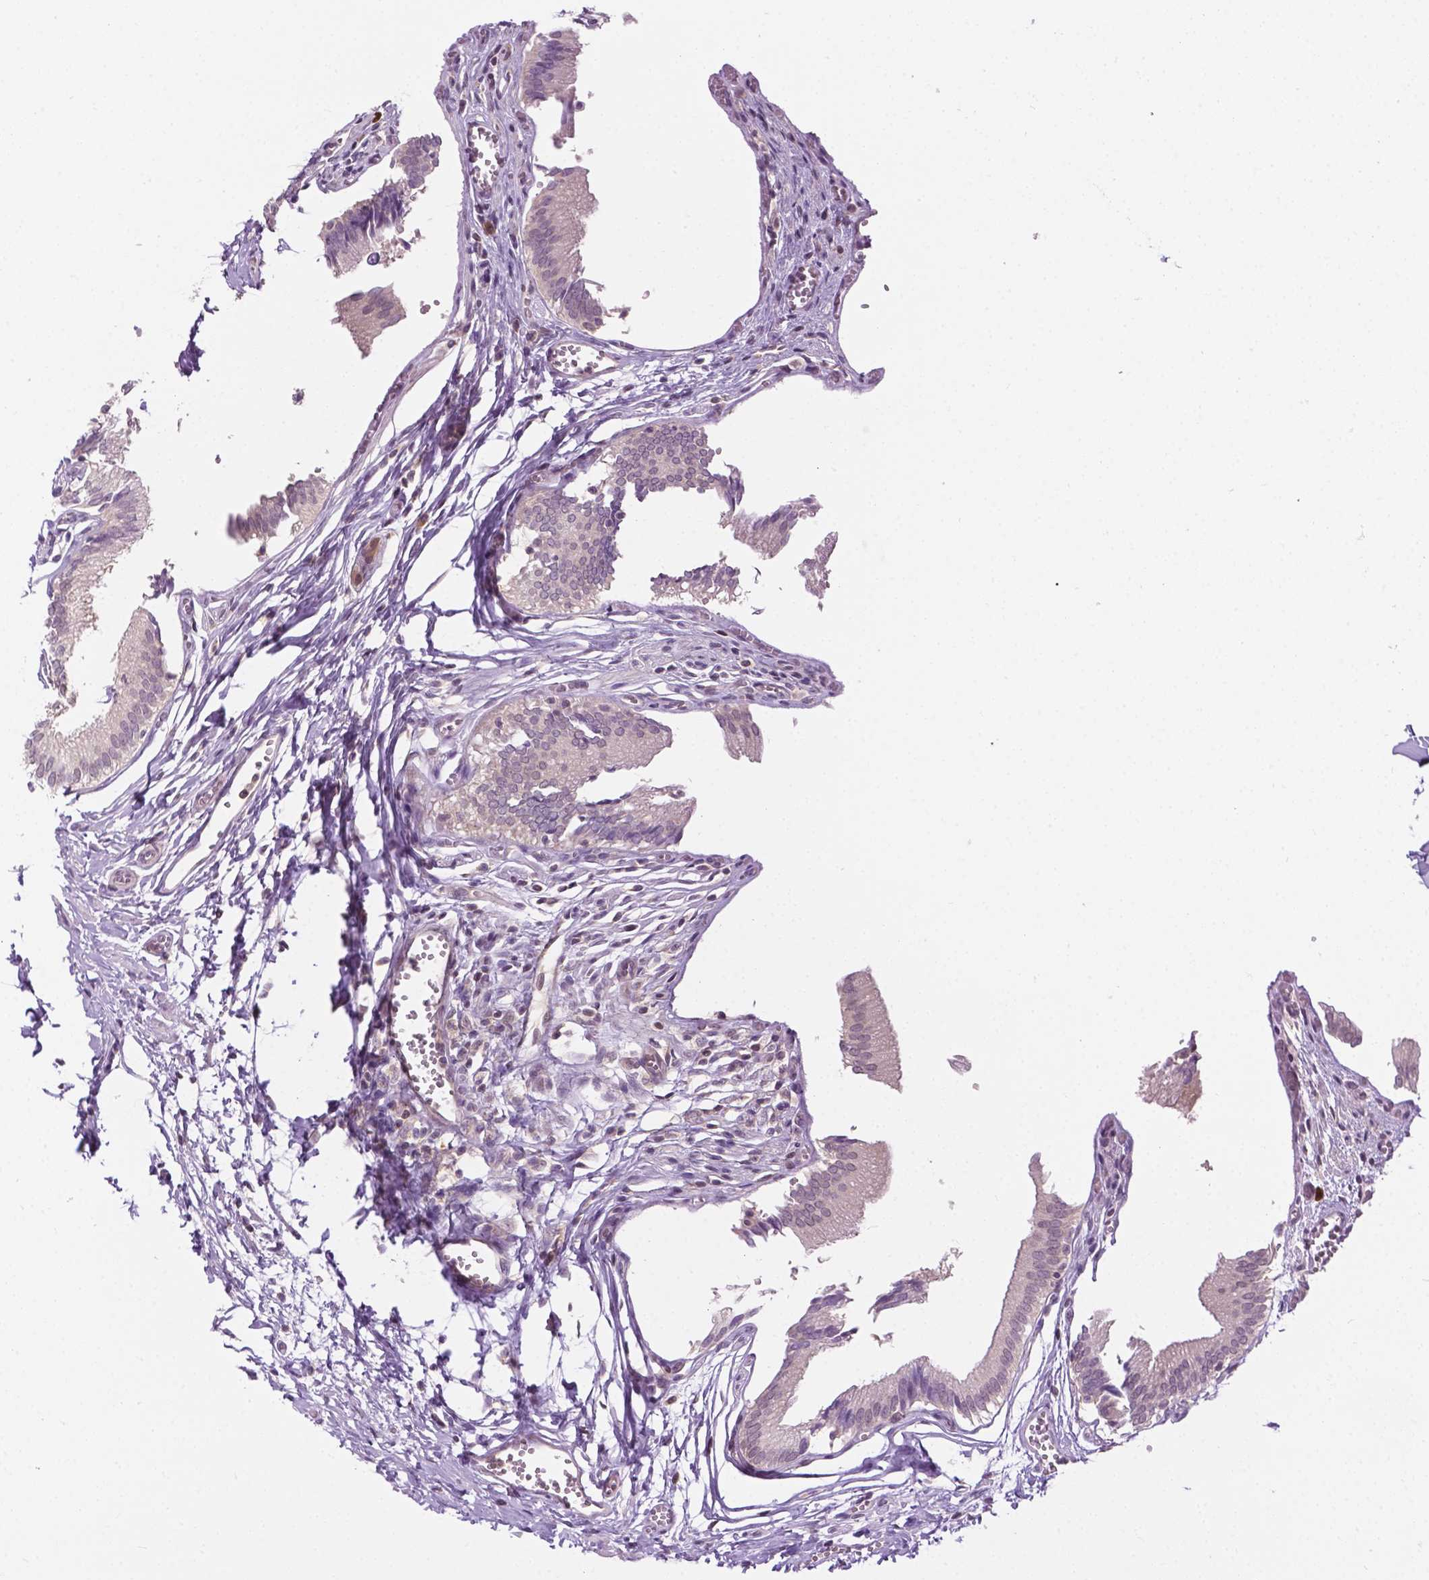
{"staining": {"intensity": "weak", "quantity": "<25%", "location": "nuclear"}, "tissue": "gallbladder", "cell_type": "Glandular cells", "image_type": "normal", "snomed": [{"axis": "morphology", "description": "Normal tissue, NOS"}, {"axis": "topography", "description": "Gallbladder"}, {"axis": "topography", "description": "Peripheral nerve tissue"}], "caption": "Human gallbladder stained for a protein using IHC reveals no expression in glandular cells.", "gene": "DENND4A", "patient": {"sex": "male", "age": 17}}